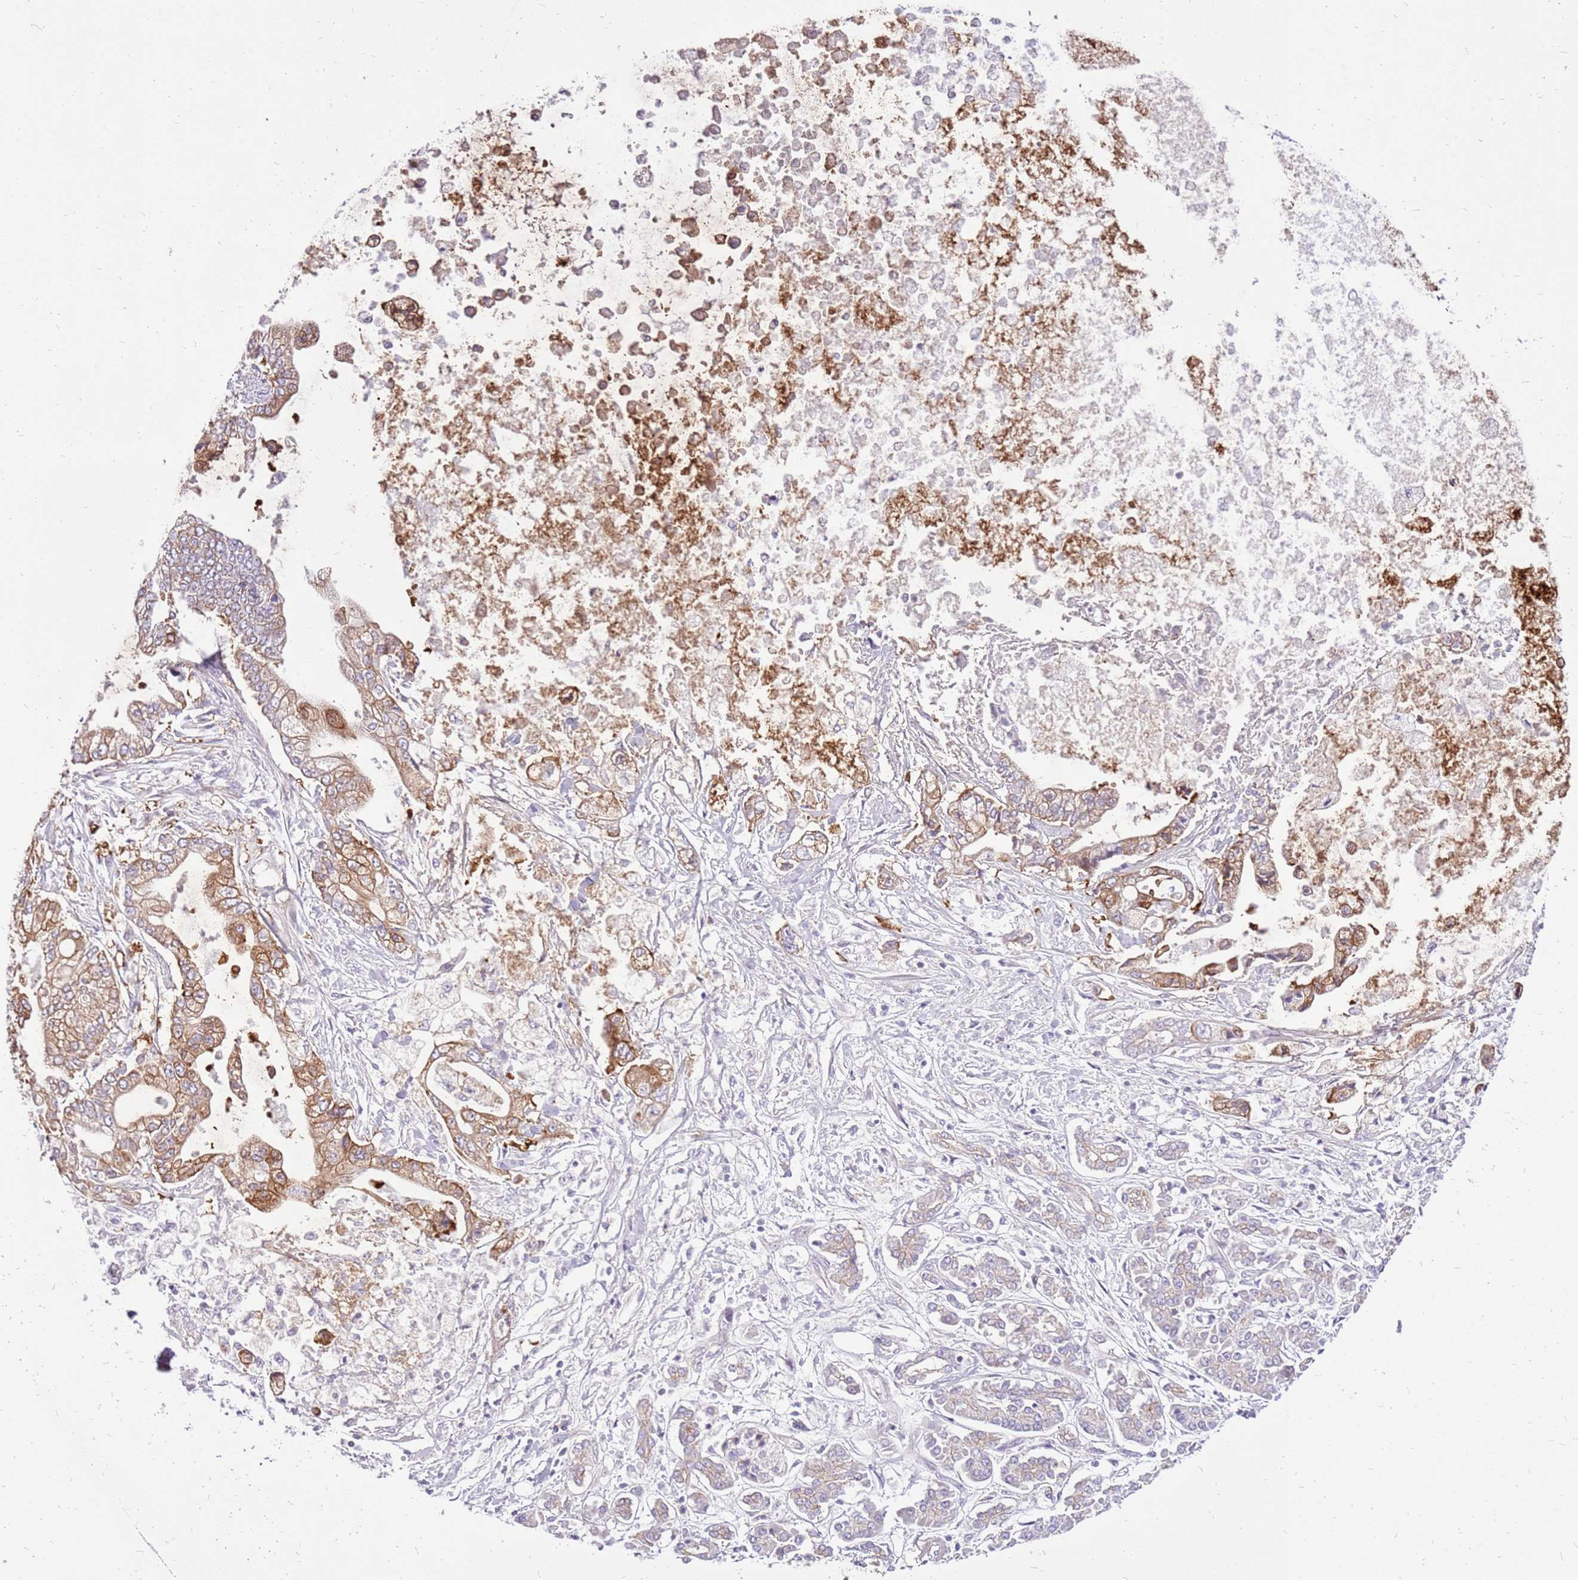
{"staining": {"intensity": "moderate", "quantity": "25%-75%", "location": "cytoplasmic/membranous"}, "tissue": "pancreatic cancer", "cell_type": "Tumor cells", "image_type": "cancer", "snomed": [{"axis": "morphology", "description": "Adenocarcinoma, NOS"}, {"axis": "topography", "description": "Pancreas"}], "caption": "Pancreatic cancer (adenocarcinoma) was stained to show a protein in brown. There is medium levels of moderate cytoplasmic/membranous staining in approximately 25%-75% of tumor cells.", "gene": "WDR90", "patient": {"sex": "male", "age": 69}}